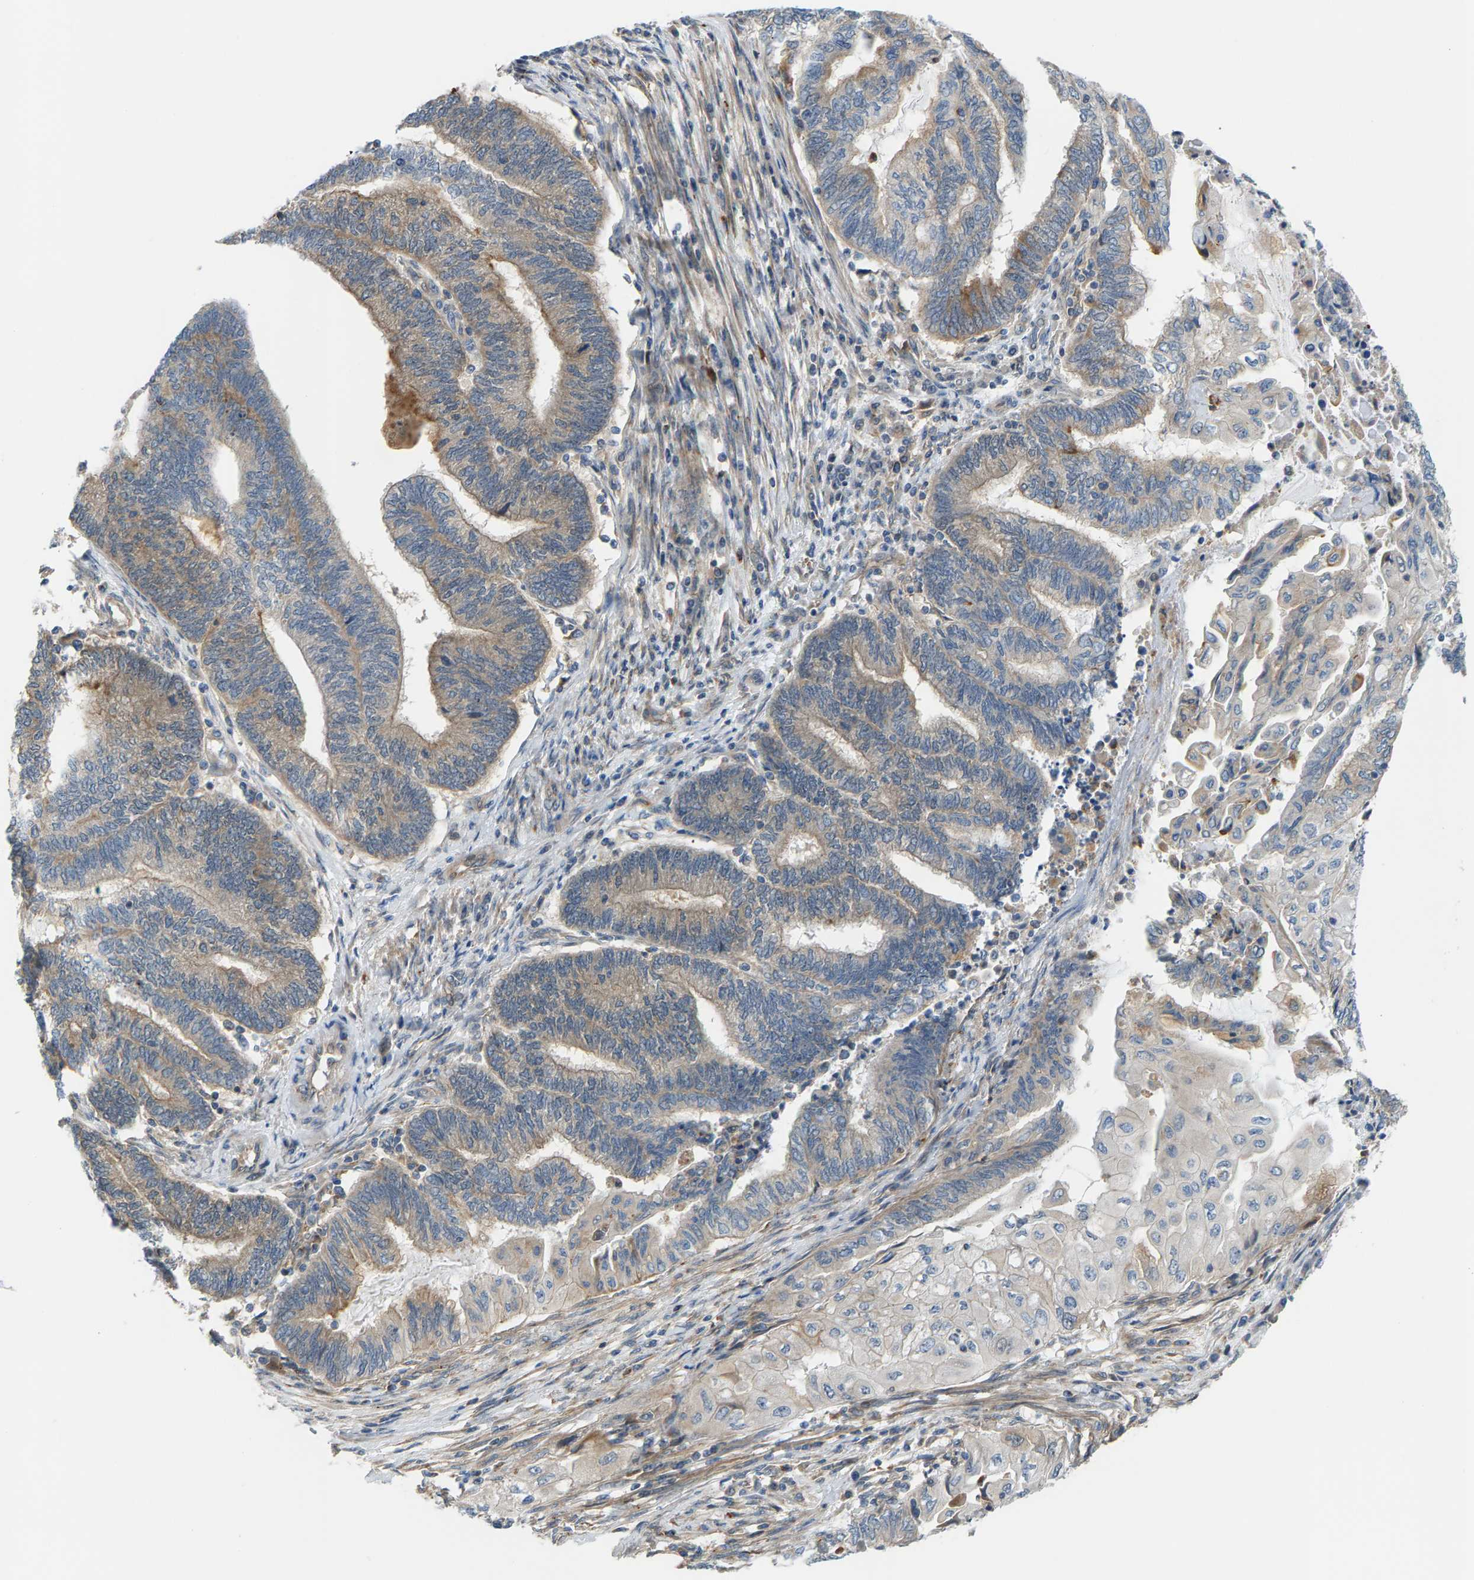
{"staining": {"intensity": "weak", "quantity": "25%-75%", "location": "cytoplasmic/membranous"}, "tissue": "endometrial cancer", "cell_type": "Tumor cells", "image_type": "cancer", "snomed": [{"axis": "morphology", "description": "Adenocarcinoma, NOS"}, {"axis": "topography", "description": "Uterus"}, {"axis": "topography", "description": "Endometrium"}], "caption": "Immunohistochemical staining of adenocarcinoma (endometrial) demonstrates low levels of weak cytoplasmic/membranous staining in about 25%-75% of tumor cells.", "gene": "PDCL", "patient": {"sex": "female", "age": 70}}